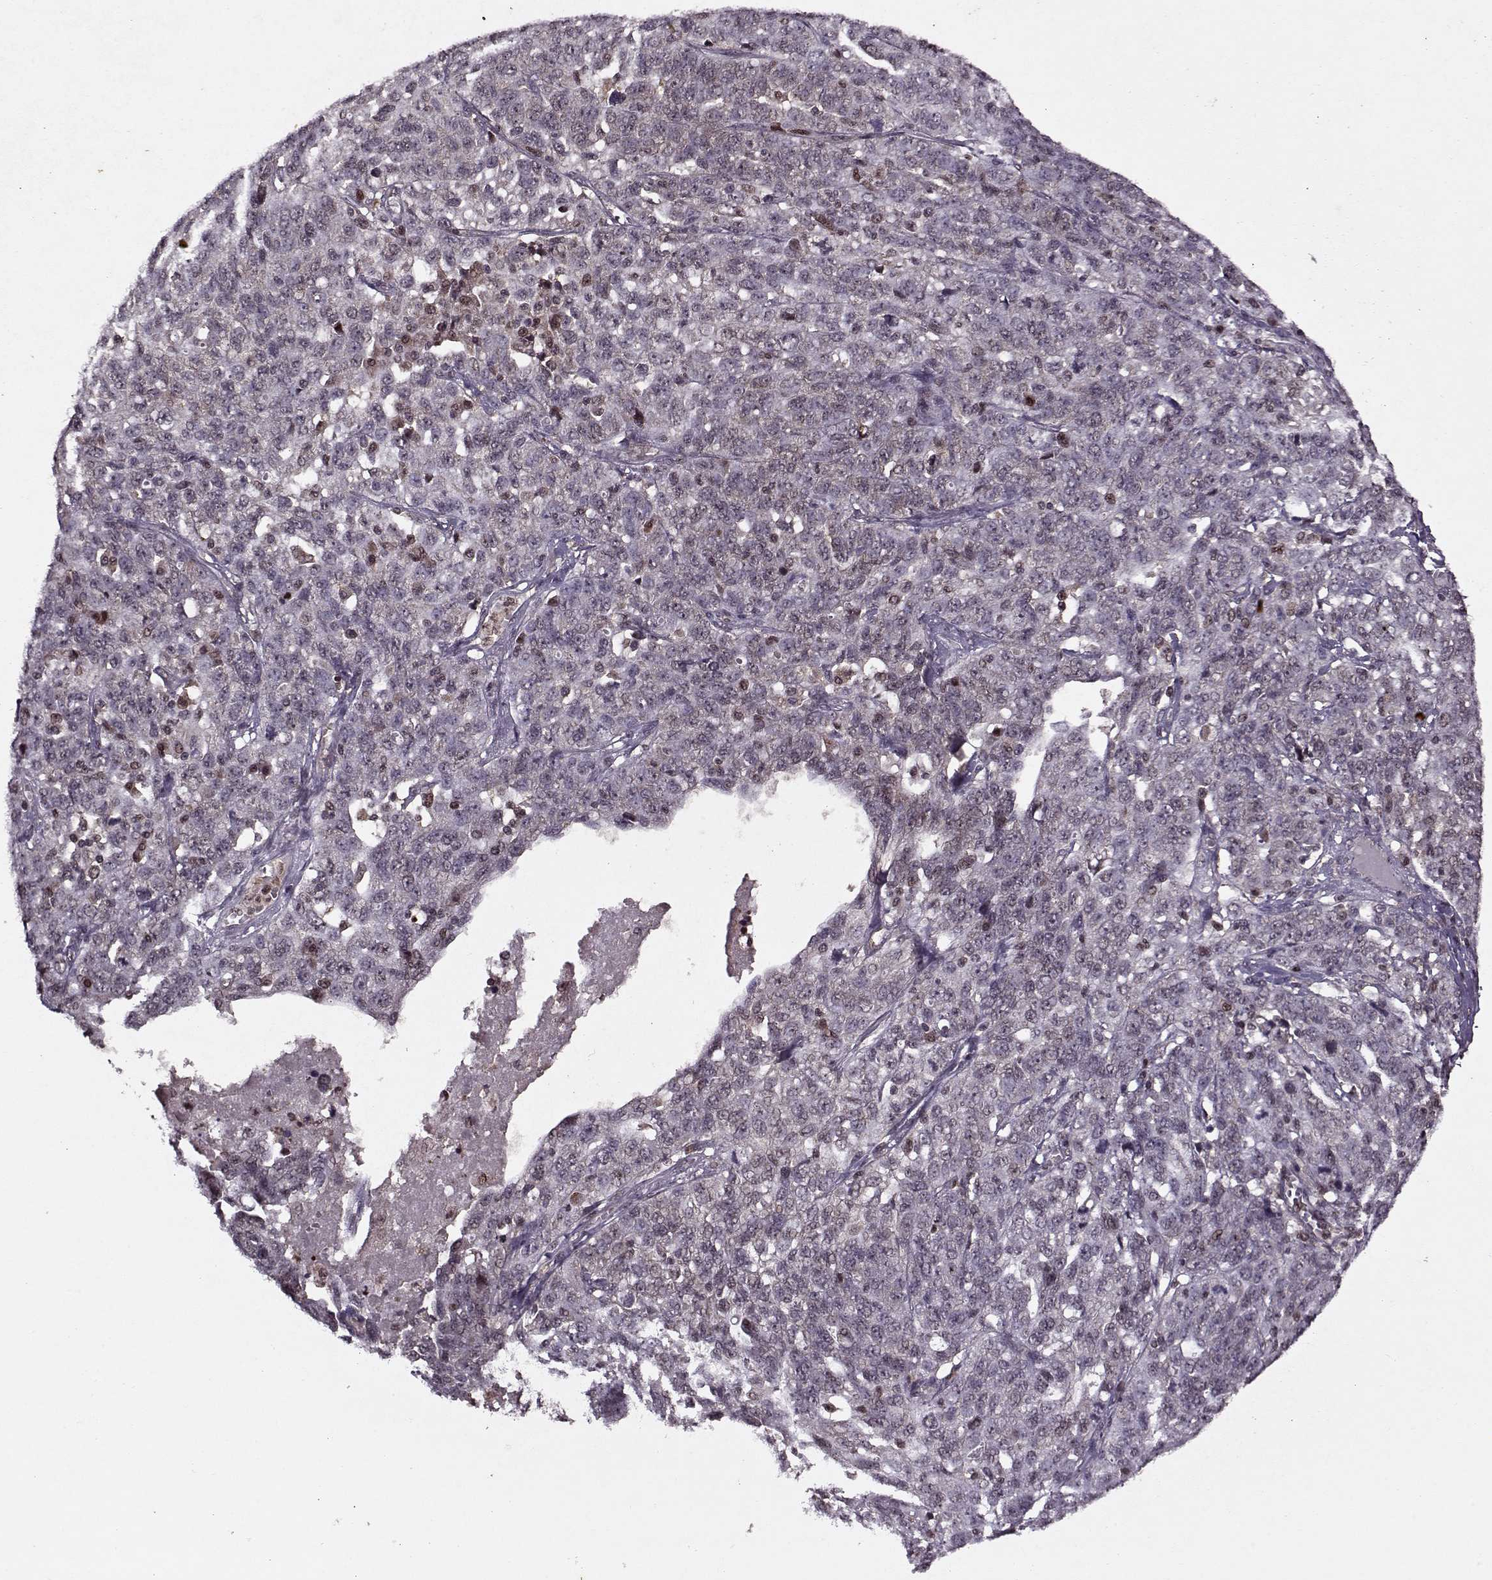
{"staining": {"intensity": "negative", "quantity": "none", "location": "none"}, "tissue": "ovarian cancer", "cell_type": "Tumor cells", "image_type": "cancer", "snomed": [{"axis": "morphology", "description": "Cystadenocarcinoma, serous, NOS"}, {"axis": "topography", "description": "Ovary"}], "caption": "Immunohistochemistry of human ovarian cancer displays no staining in tumor cells.", "gene": "PSMA7", "patient": {"sex": "female", "age": 71}}